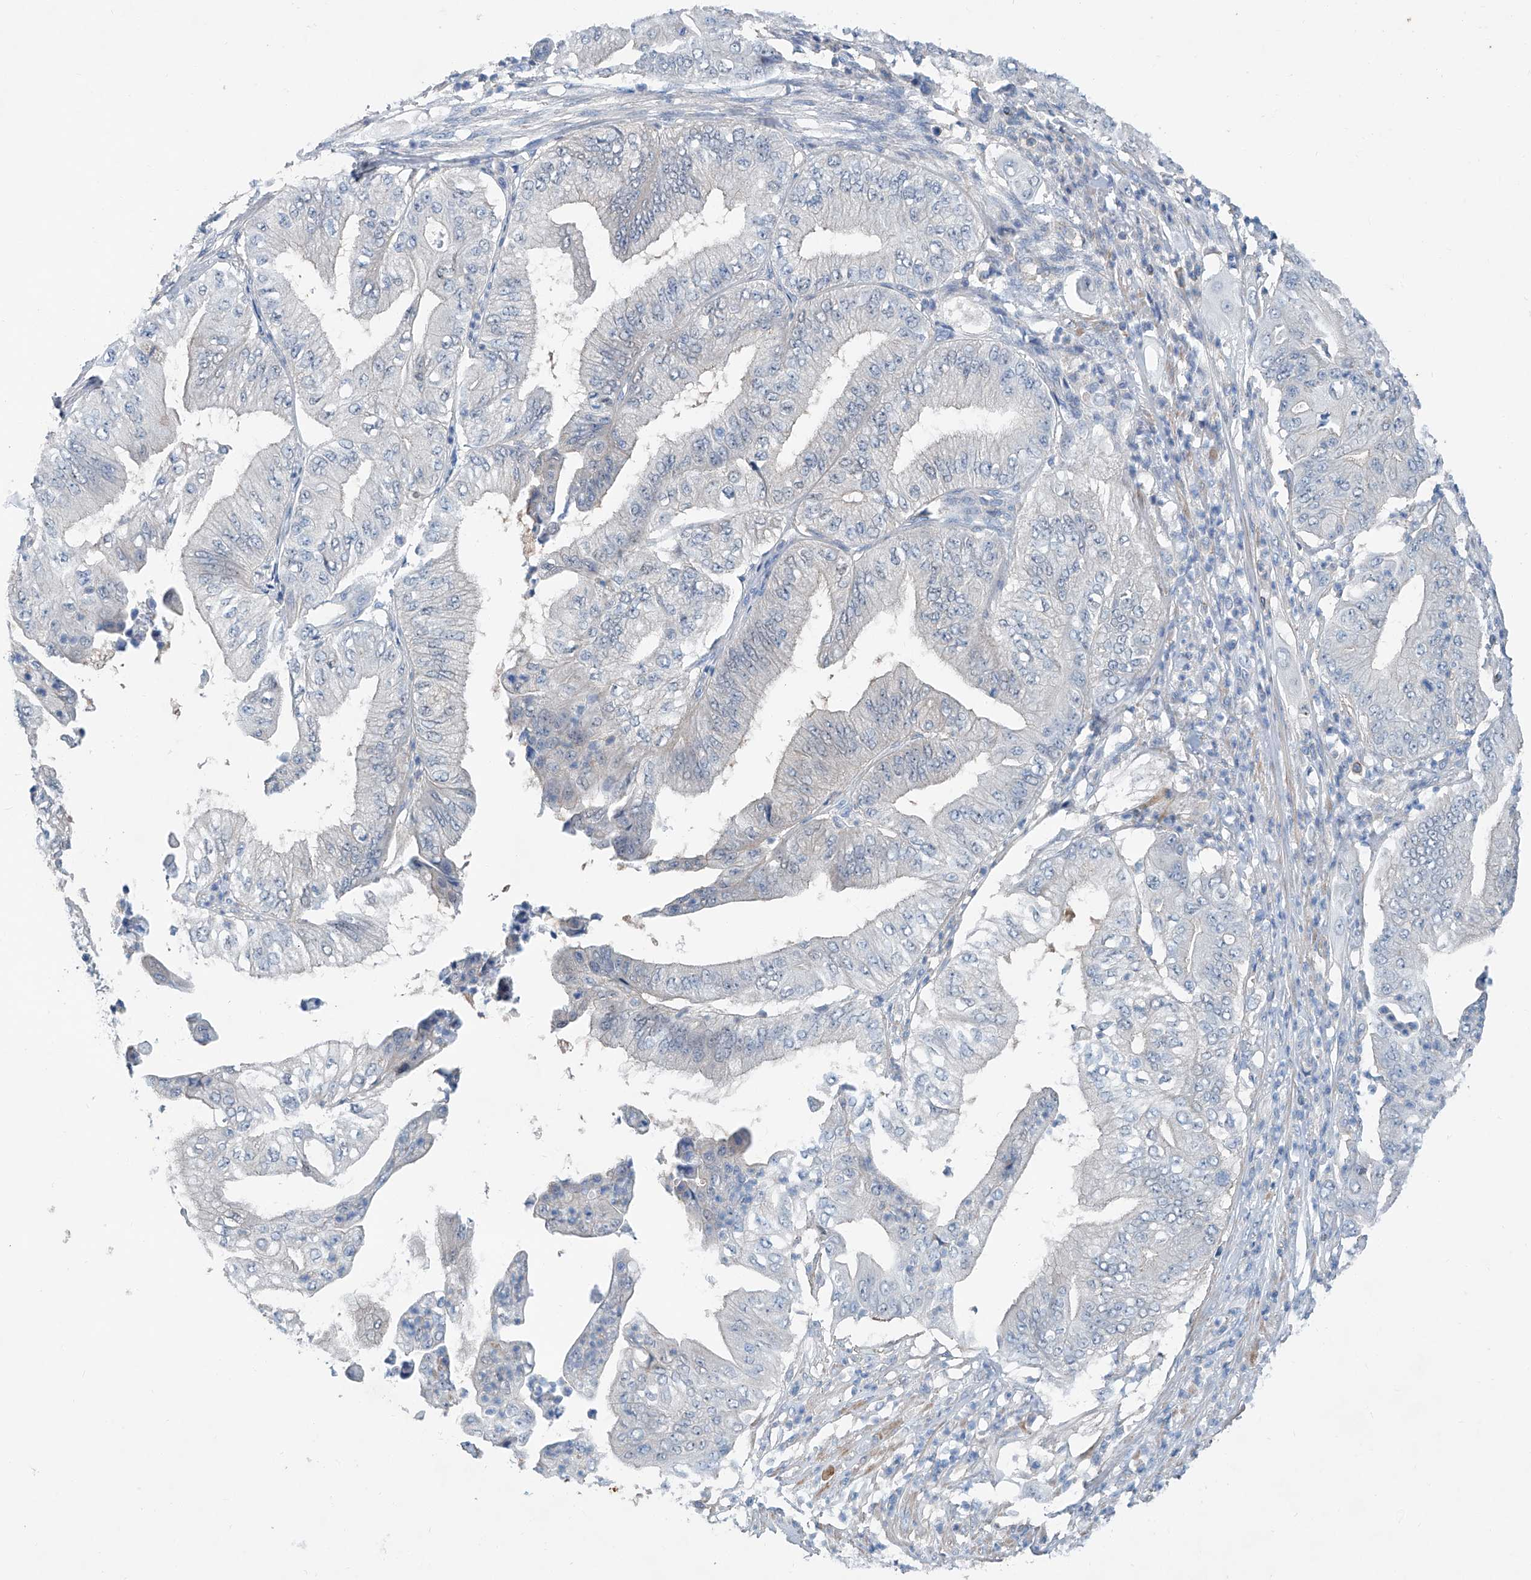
{"staining": {"intensity": "negative", "quantity": "none", "location": "none"}, "tissue": "pancreatic cancer", "cell_type": "Tumor cells", "image_type": "cancer", "snomed": [{"axis": "morphology", "description": "Adenocarcinoma, NOS"}, {"axis": "topography", "description": "Pancreas"}], "caption": "This is an immunohistochemistry (IHC) image of adenocarcinoma (pancreatic). There is no staining in tumor cells.", "gene": "ANKRD34A", "patient": {"sex": "female", "age": 77}}